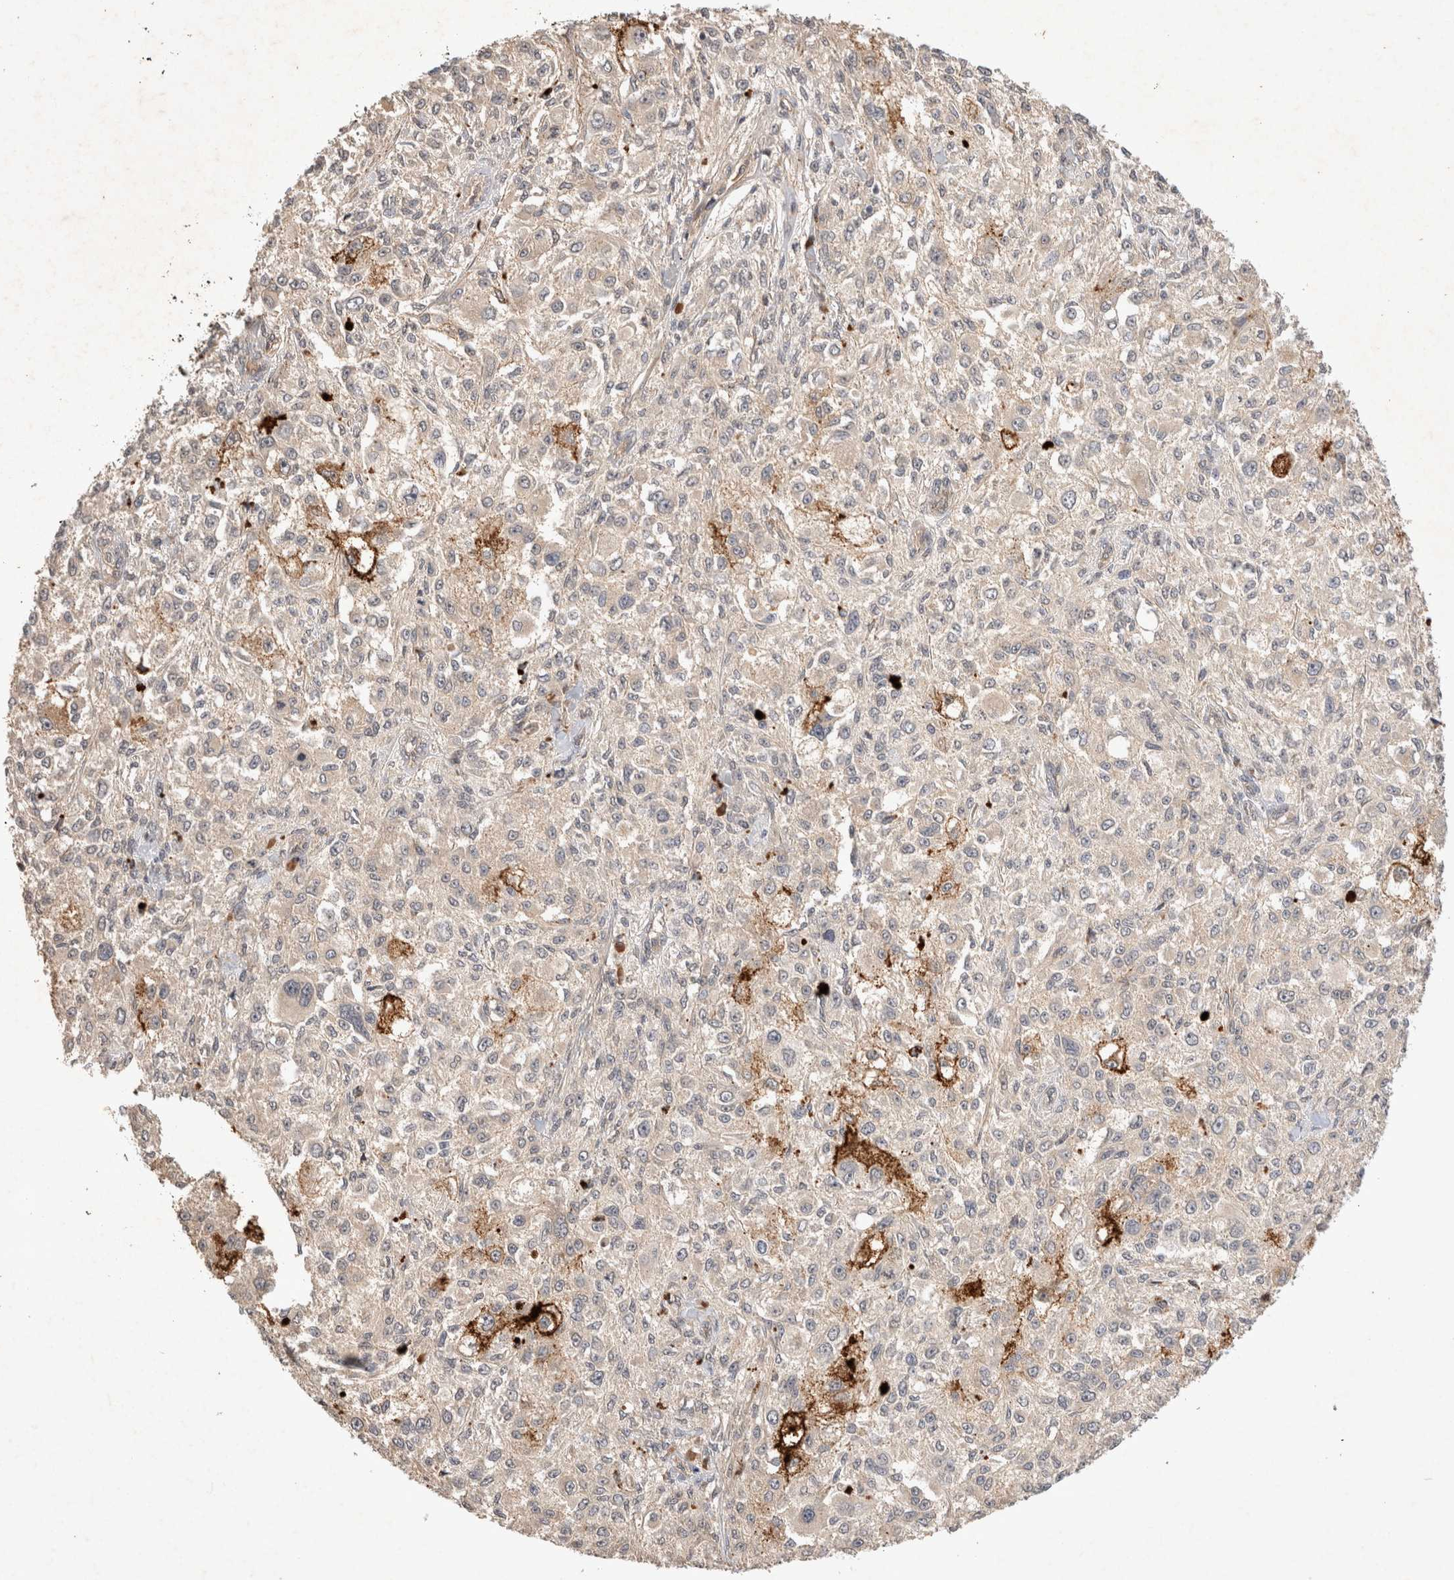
{"staining": {"intensity": "negative", "quantity": "none", "location": "none"}, "tissue": "melanoma", "cell_type": "Tumor cells", "image_type": "cancer", "snomed": [{"axis": "morphology", "description": "Necrosis, NOS"}, {"axis": "morphology", "description": "Malignant melanoma, NOS"}, {"axis": "topography", "description": "Skin"}], "caption": "Image shows no protein expression in tumor cells of malignant melanoma tissue.", "gene": "YES1", "patient": {"sex": "female", "age": 87}}